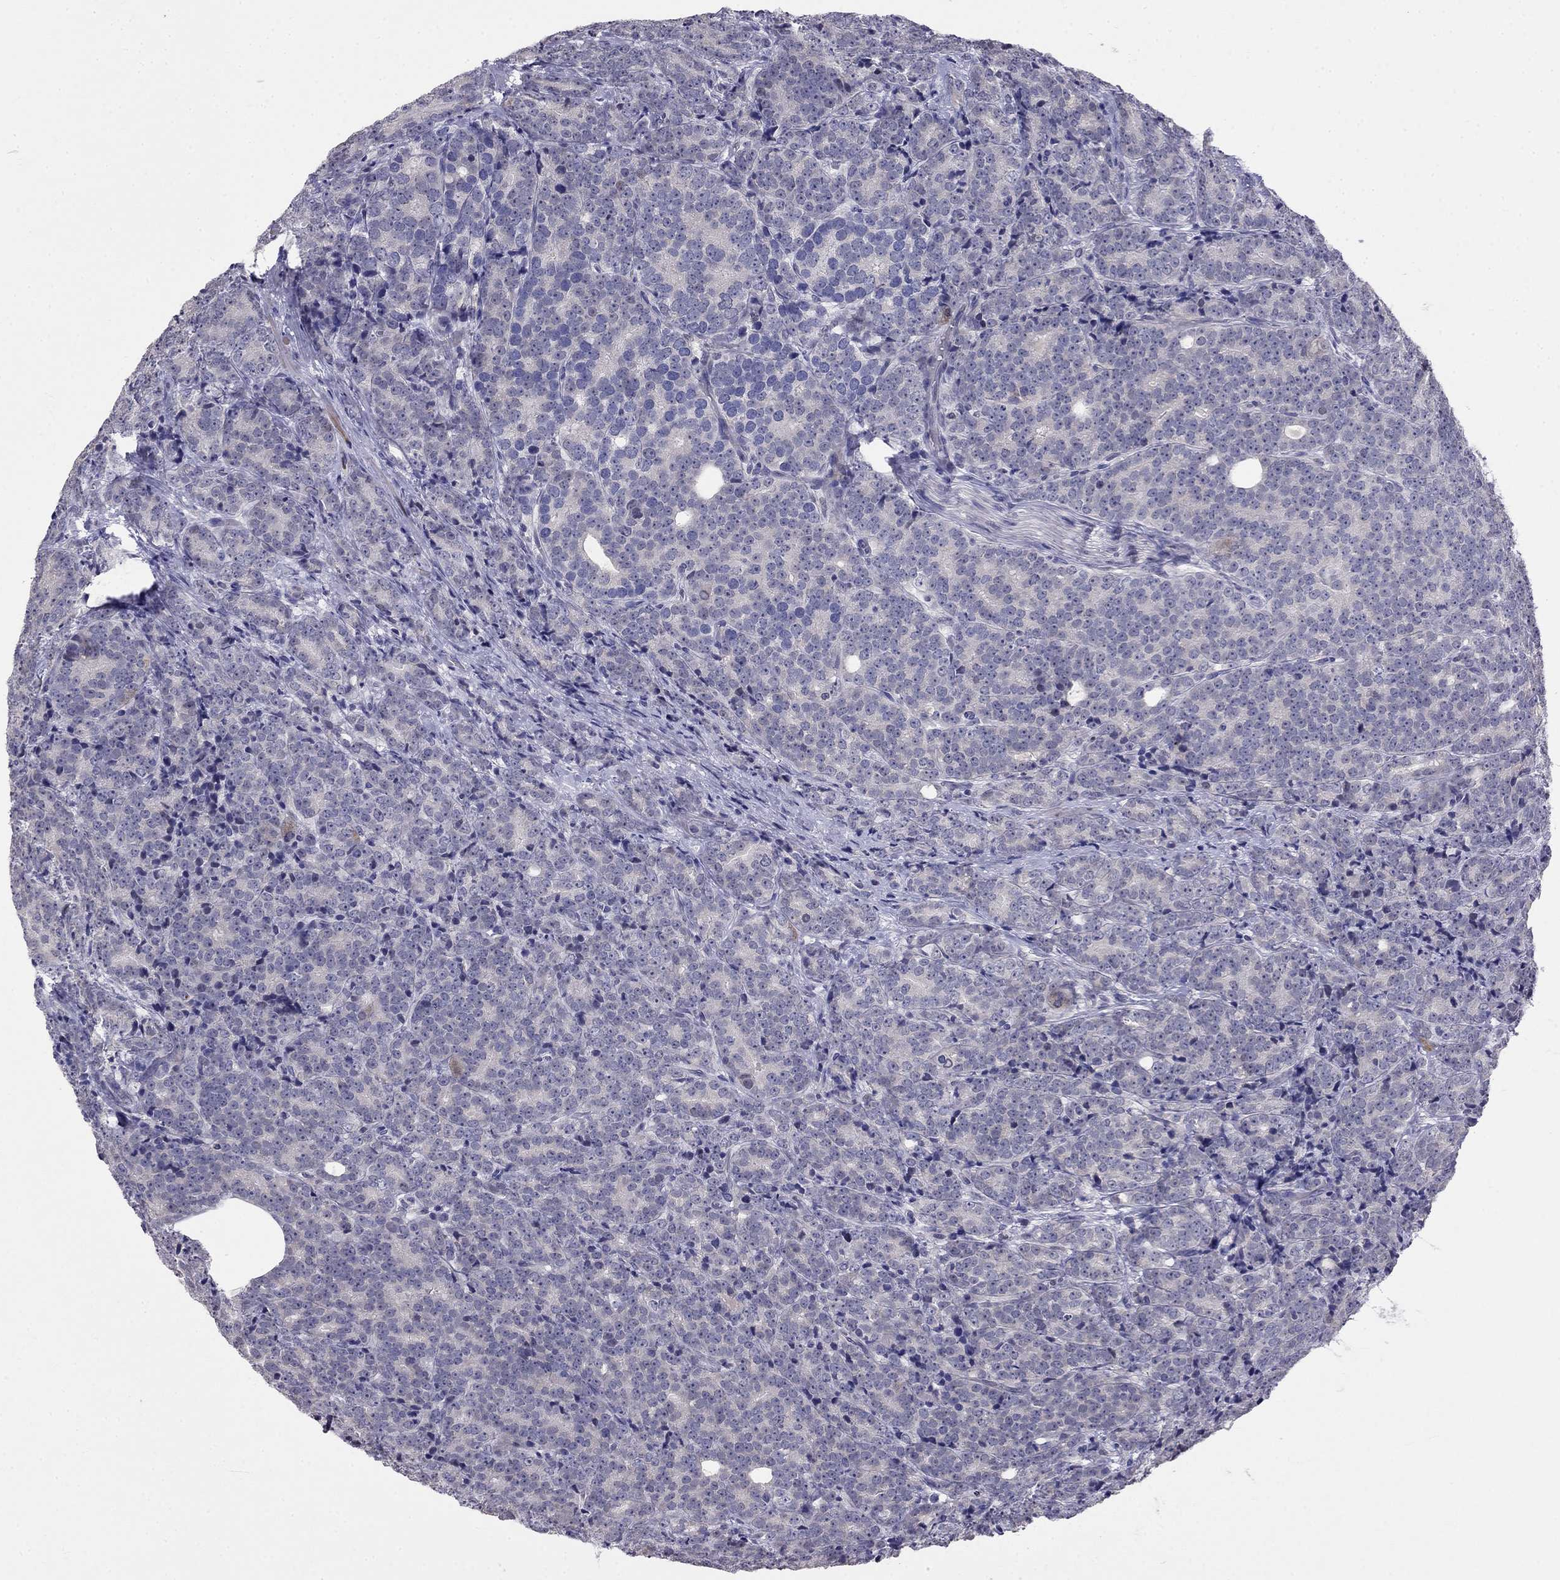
{"staining": {"intensity": "negative", "quantity": "none", "location": "none"}, "tissue": "prostate cancer", "cell_type": "Tumor cells", "image_type": "cancer", "snomed": [{"axis": "morphology", "description": "Adenocarcinoma, NOS"}, {"axis": "topography", "description": "Prostate"}], "caption": "Immunohistochemistry image of neoplastic tissue: human prostate cancer (adenocarcinoma) stained with DAB exhibits no significant protein expression in tumor cells.", "gene": "LRRC39", "patient": {"sex": "male", "age": 71}}